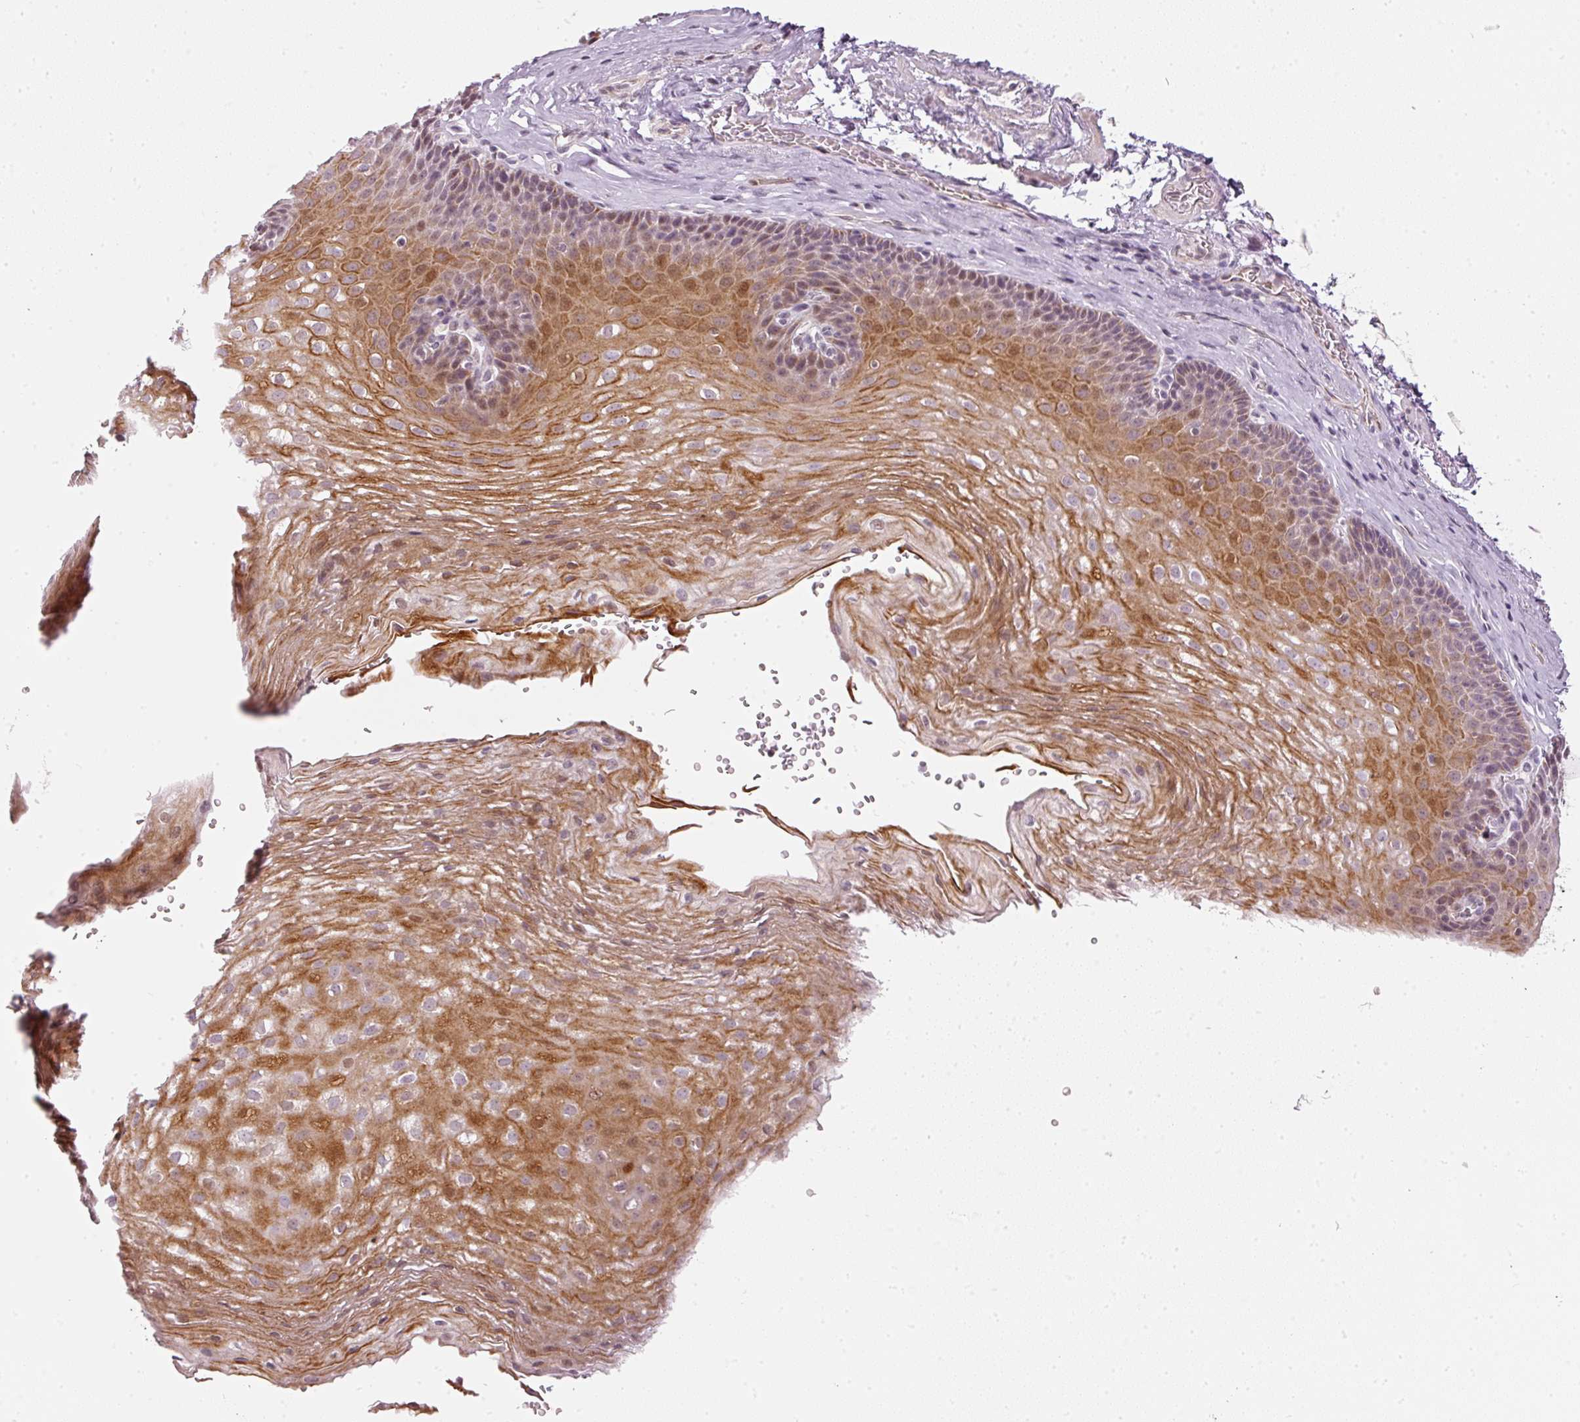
{"staining": {"intensity": "moderate", "quantity": ">75%", "location": "cytoplasmic/membranous,nuclear"}, "tissue": "esophagus", "cell_type": "Squamous epithelial cells", "image_type": "normal", "snomed": [{"axis": "morphology", "description": "Normal tissue, NOS"}, {"axis": "topography", "description": "Esophagus"}], "caption": "Immunohistochemical staining of unremarkable human esophagus shows moderate cytoplasmic/membranous,nuclear protein expression in about >75% of squamous epithelial cells. The staining was performed using DAB (3,3'-diaminobenzidine), with brown indicating positive protein expression. Nuclei are stained blue with hematoxylin.", "gene": "NRDE2", "patient": {"sex": "female", "age": 66}}